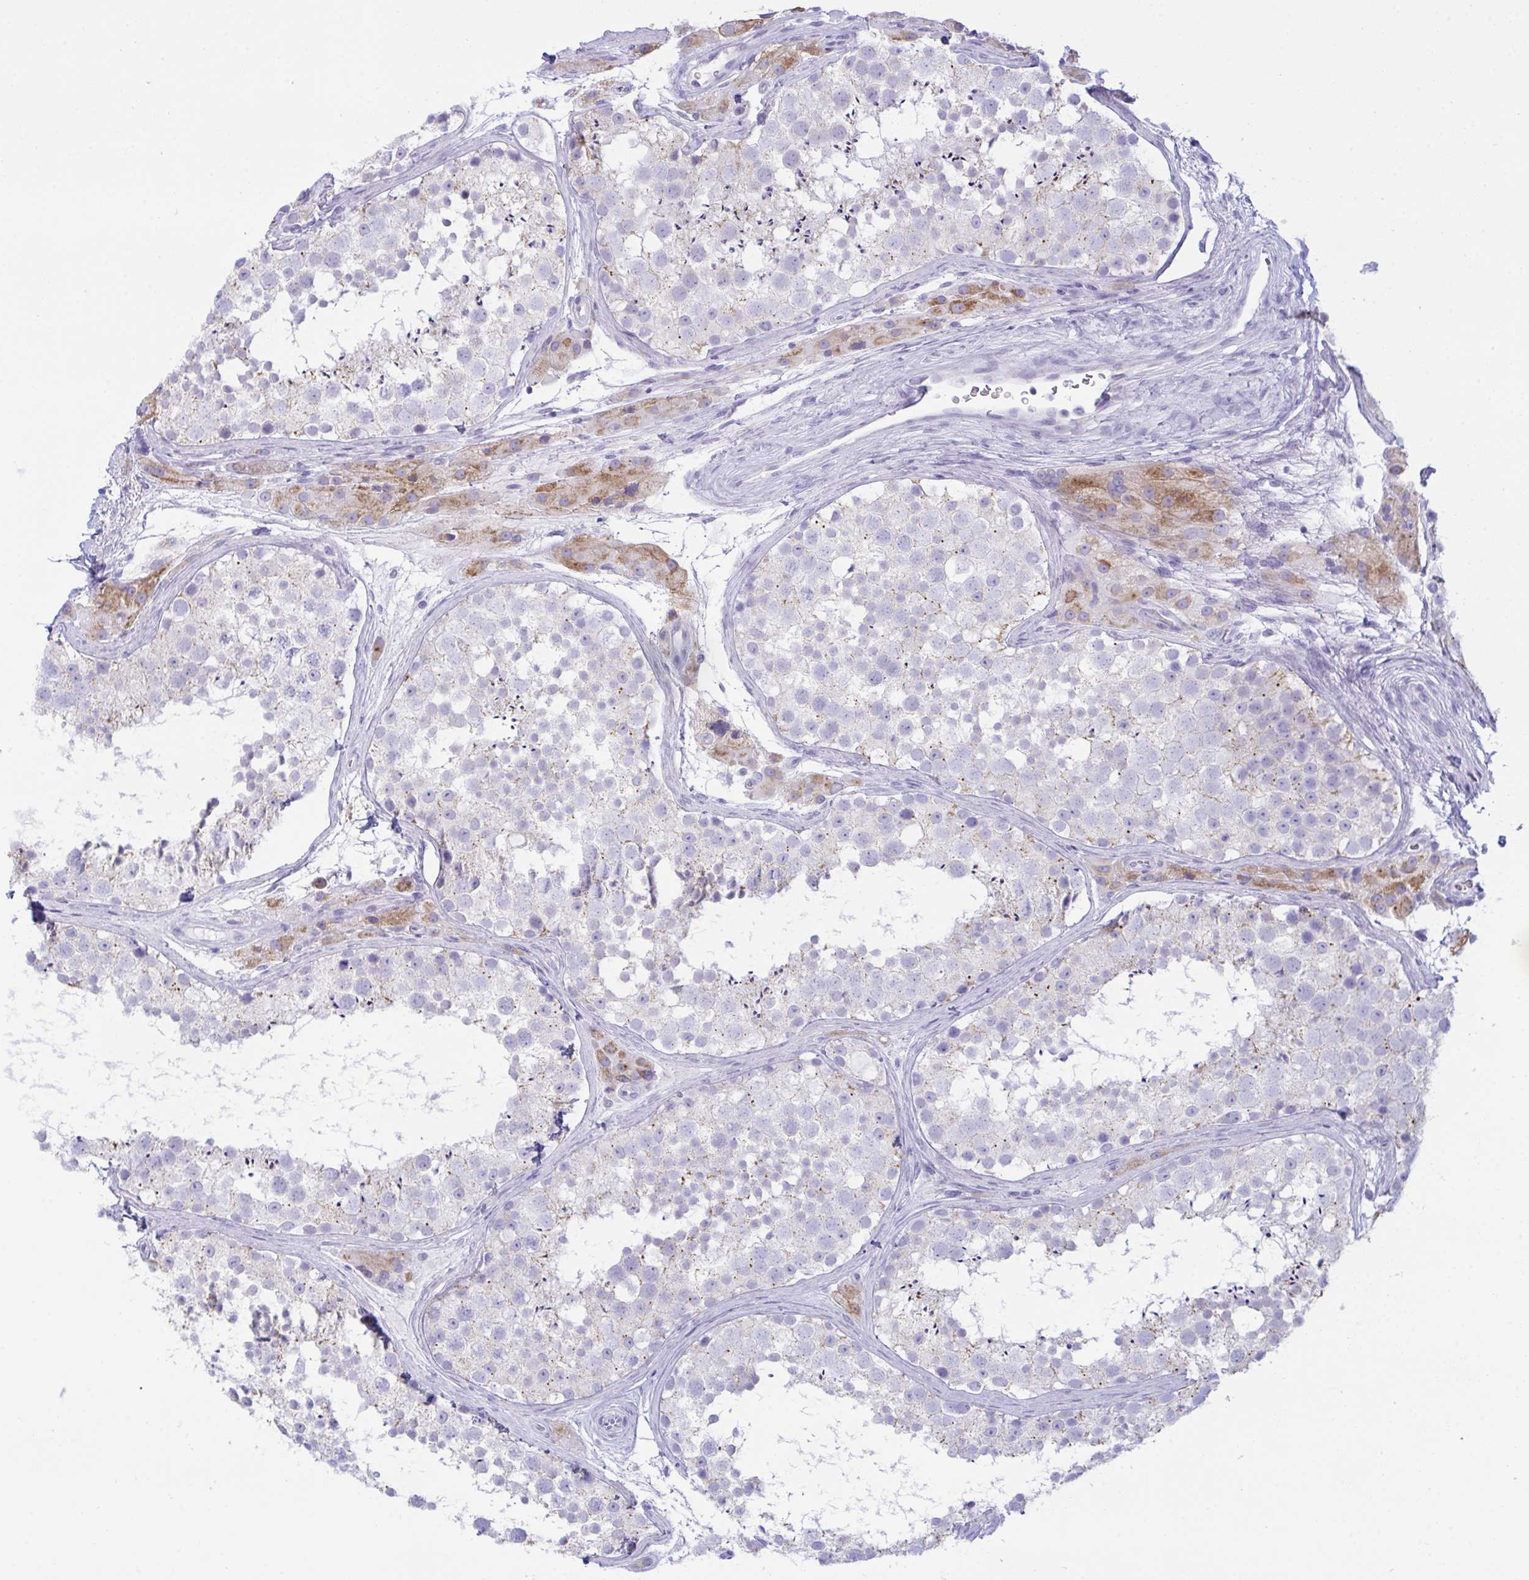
{"staining": {"intensity": "moderate", "quantity": "<25%", "location": "cytoplasmic/membranous"}, "tissue": "testis", "cell_type": "Cells in seminiferous ducts", "image_type": "normal", "snomed": [{"axis": "morphology", "description": "Normal tissue, NOS"}, {"axis": "topography", "description": "Testis"}], "caption": "This micrograph displays normal testis stained with IHC to label a protein in brown. The cytoplasmic/membranous of cells in seminiferous ducts show moderate positivity for the protein. Nuclei are counter-stained blue.", "gene": "BBS1", "patient": {"sex": "male", "age": 41}}